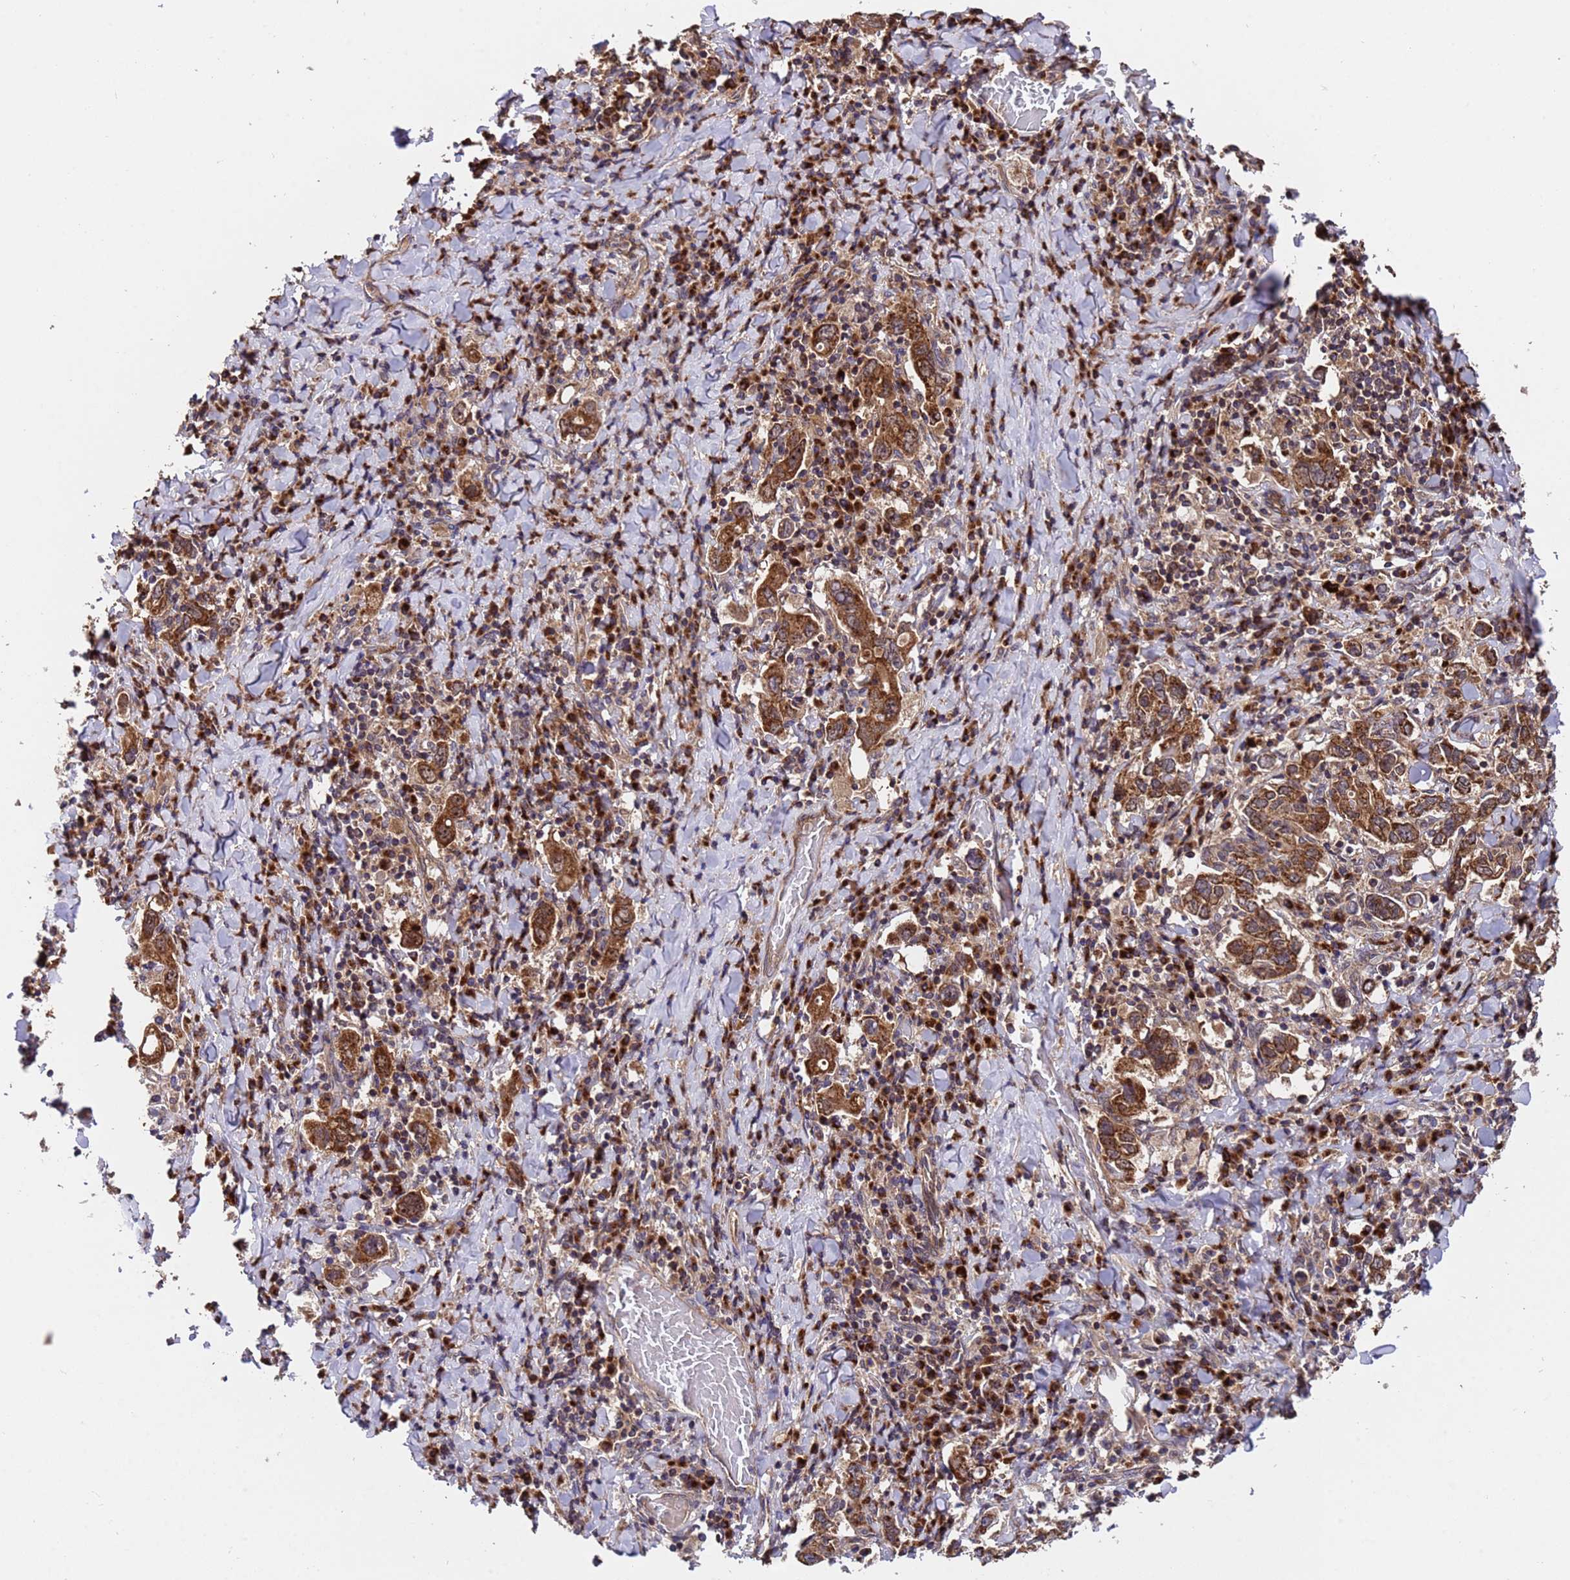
{"staining": {"intensity": "strong", "quantity": ">75%", "location": "cytoplasmic/membranous"}, "tissue": "stomach cancer", "cell_type": "Tumor cells", "image_type": "cancer", "snomed": [{"axis": "morphology", "description": "Adenocarcinoma, NOS"}, {"axis": "topography", "description": "Stomach, upper"}], "caption": "Strong cytoplasmic/membranous staining is identified in about >75% of tumor cells in stomach cancer.", "gene": "TSR3", "patient": {"sex": "male", "age": 62}}